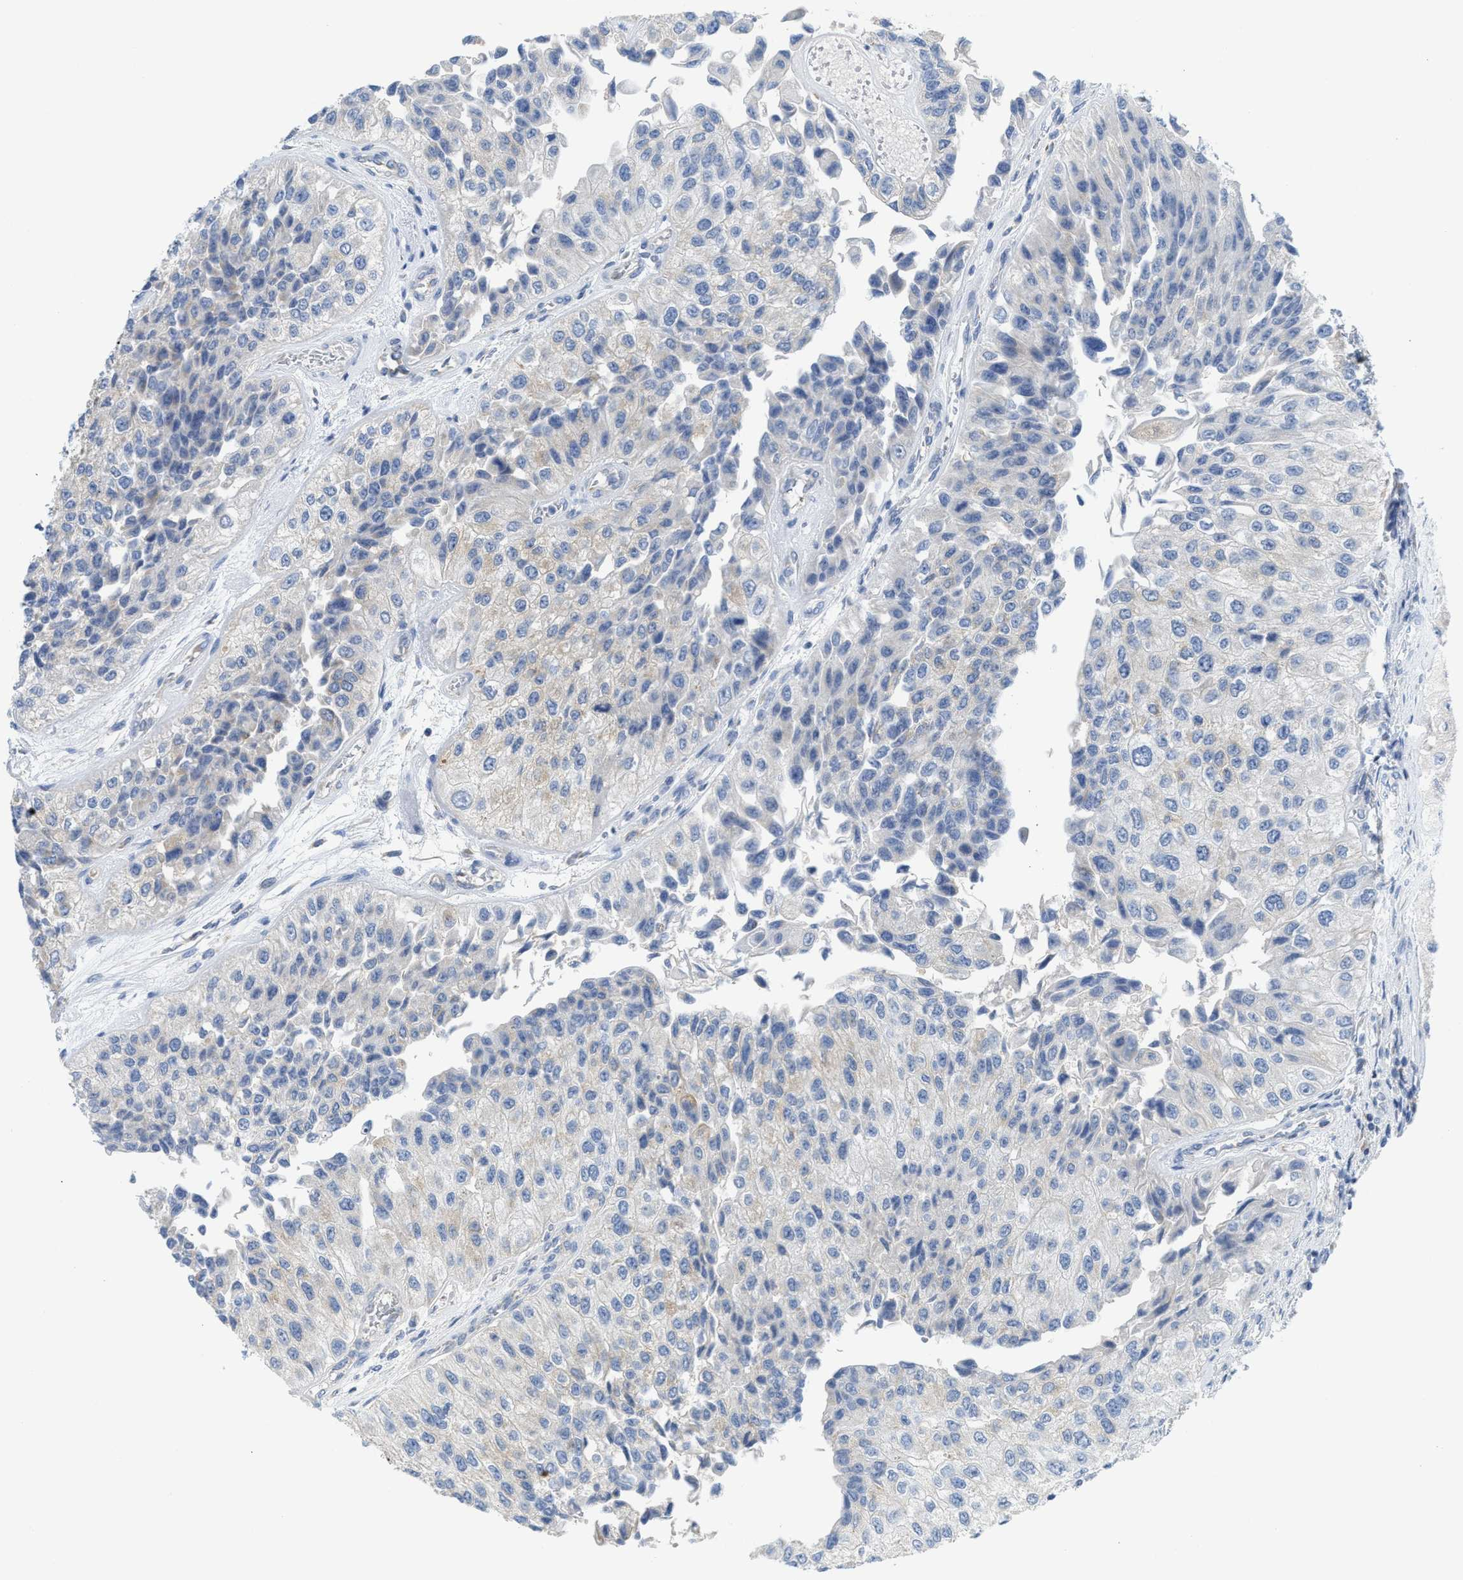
{"staining": {"intensity": "negative", "quantity": "none", "location": "none"}, "tissue": "urothelial cancer", "cell_type": "Tumor cells", "image_type": "cancer", "snomed": [{"axis": "morphology", "description": "Urothelial carcinoma, High grade"}, {"axis": "topography", "description": "Kidney"}, {"axis": "topography", "description": "Urinary bladder"}], "caption": "This image is of urothelial carcinoma (high-grade) stained with IHC to label a protein in brown with the nuclei are counter-stained blue. There is no positivity in tumor cells.", "gene": "GATD3", "patient": {"sex": "male", "age": 77}}